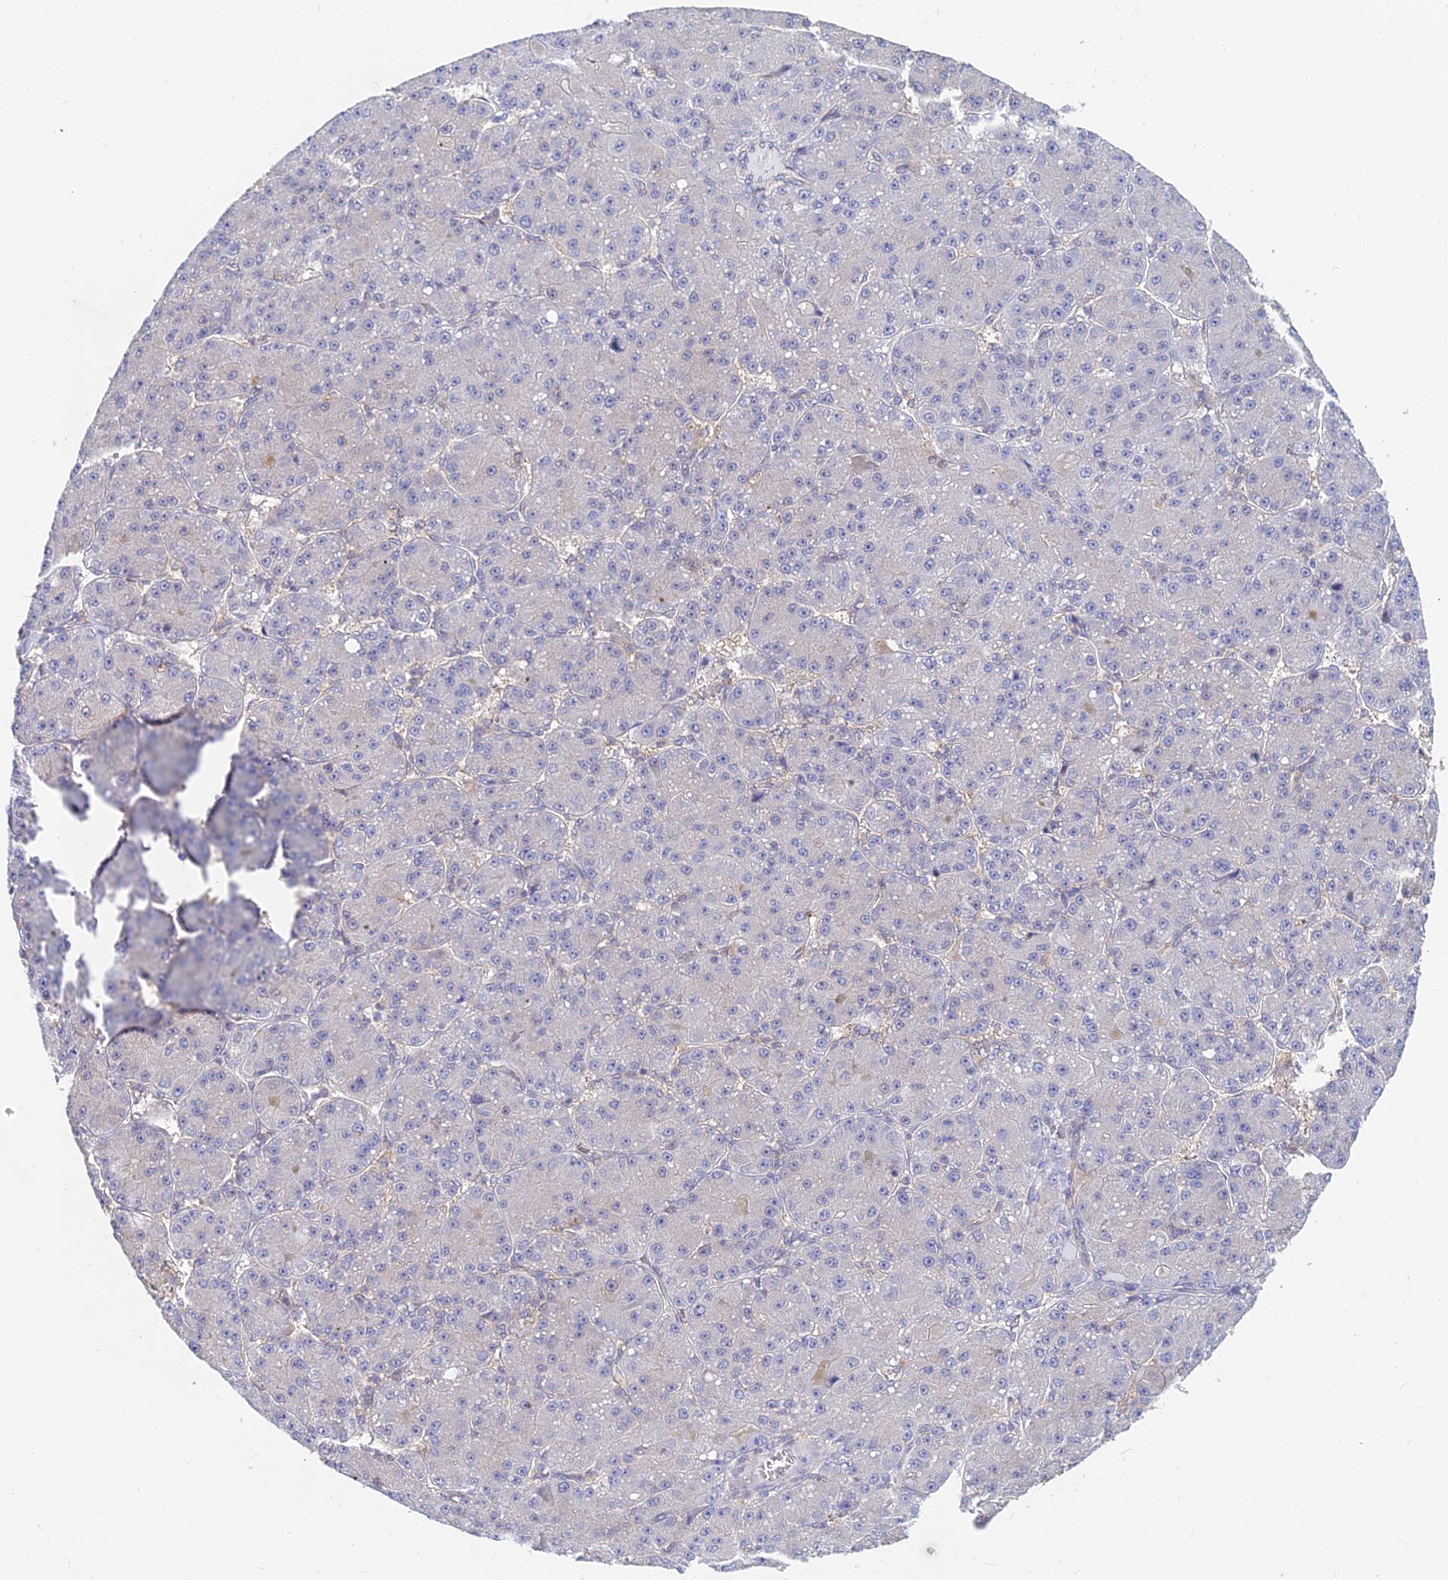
{"staining": {"intensity": "negative", "quantity": "none", "location": "none"}, "tissue": "liver cancer", "cell_type": "Tumor cells", "image_type": "cancer", "snomed": [{"axis": "morphology", "description": "Carcinoma, Hepatocellular, NOS"}, {"axis": "topography", "description": "Liver"}], "caption": "Tumor cells are negative for protein expression in human hepatocellular carcinoma (liver). (DAB (3,3'-diaminobenzidine) immunohistochemistry (IHC) visualized using brightfield microscopy, high magnification).", "gene": "B3GALT4", "patient": {"sex": "male", "age": 67}}